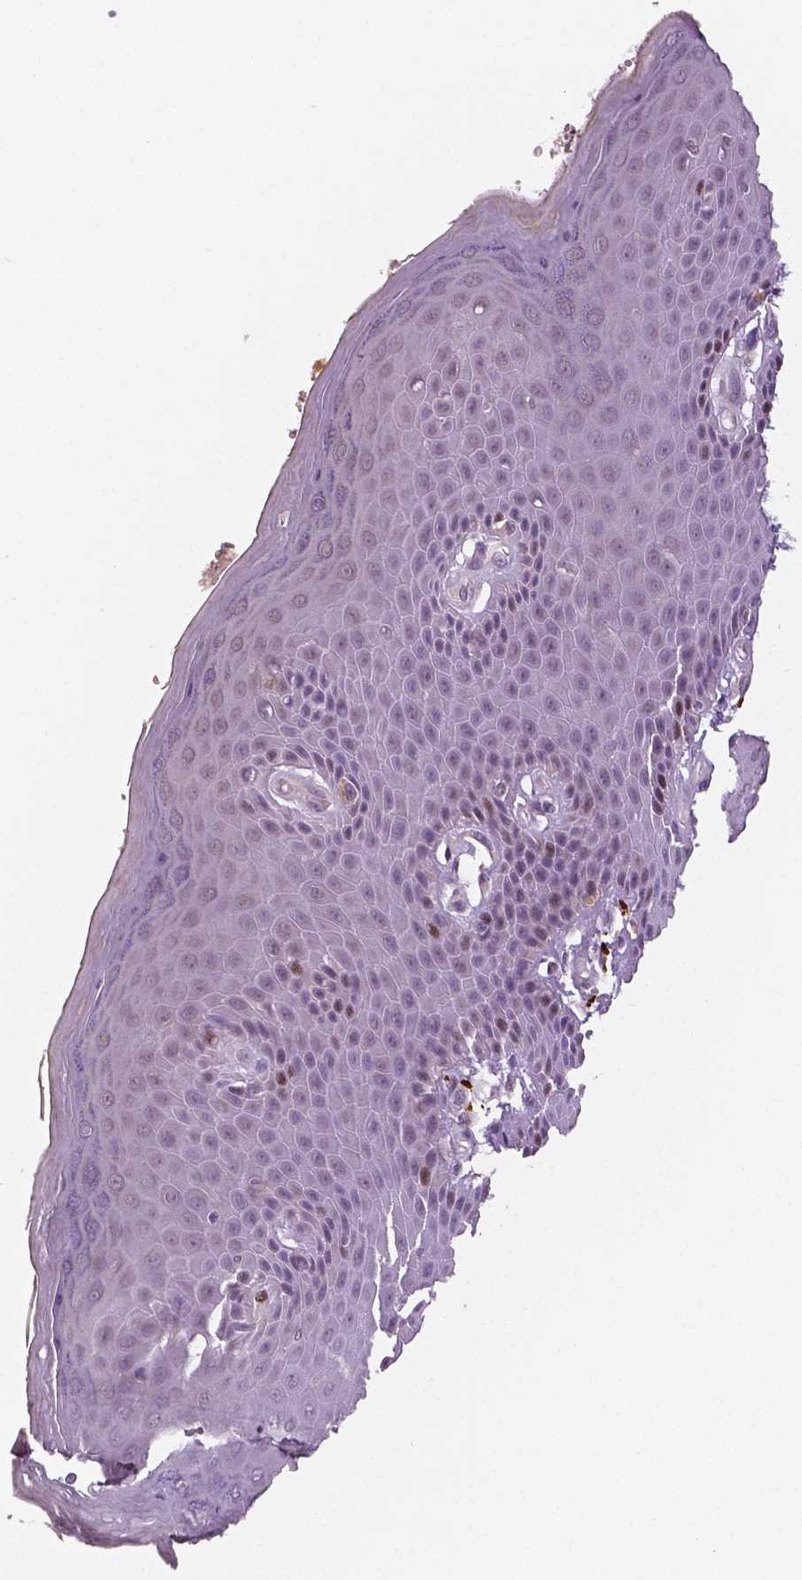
{"staining": {"intensity": "moderate", "quantity": "<25%", "location": "nuclear"}, "tissue": "skin", "cell_type": "Epidermal cells", "image_type": "normal", "snomed": [{"axis": "morphology", "description": "Normal tissue, NOS"}, {"axis": "topography", "description": "Anal"}, {"axis": "topography", "description": "Peripheral nerve tissue"}], "caption": "This histopathology image shows immunohistochemistry staining of unremarkable human skin, with low moderate nuclear staining in approximately <25% of epidermal cells.", "gene": "MKI67", "patient": {"sex": "male", "age": 51}}